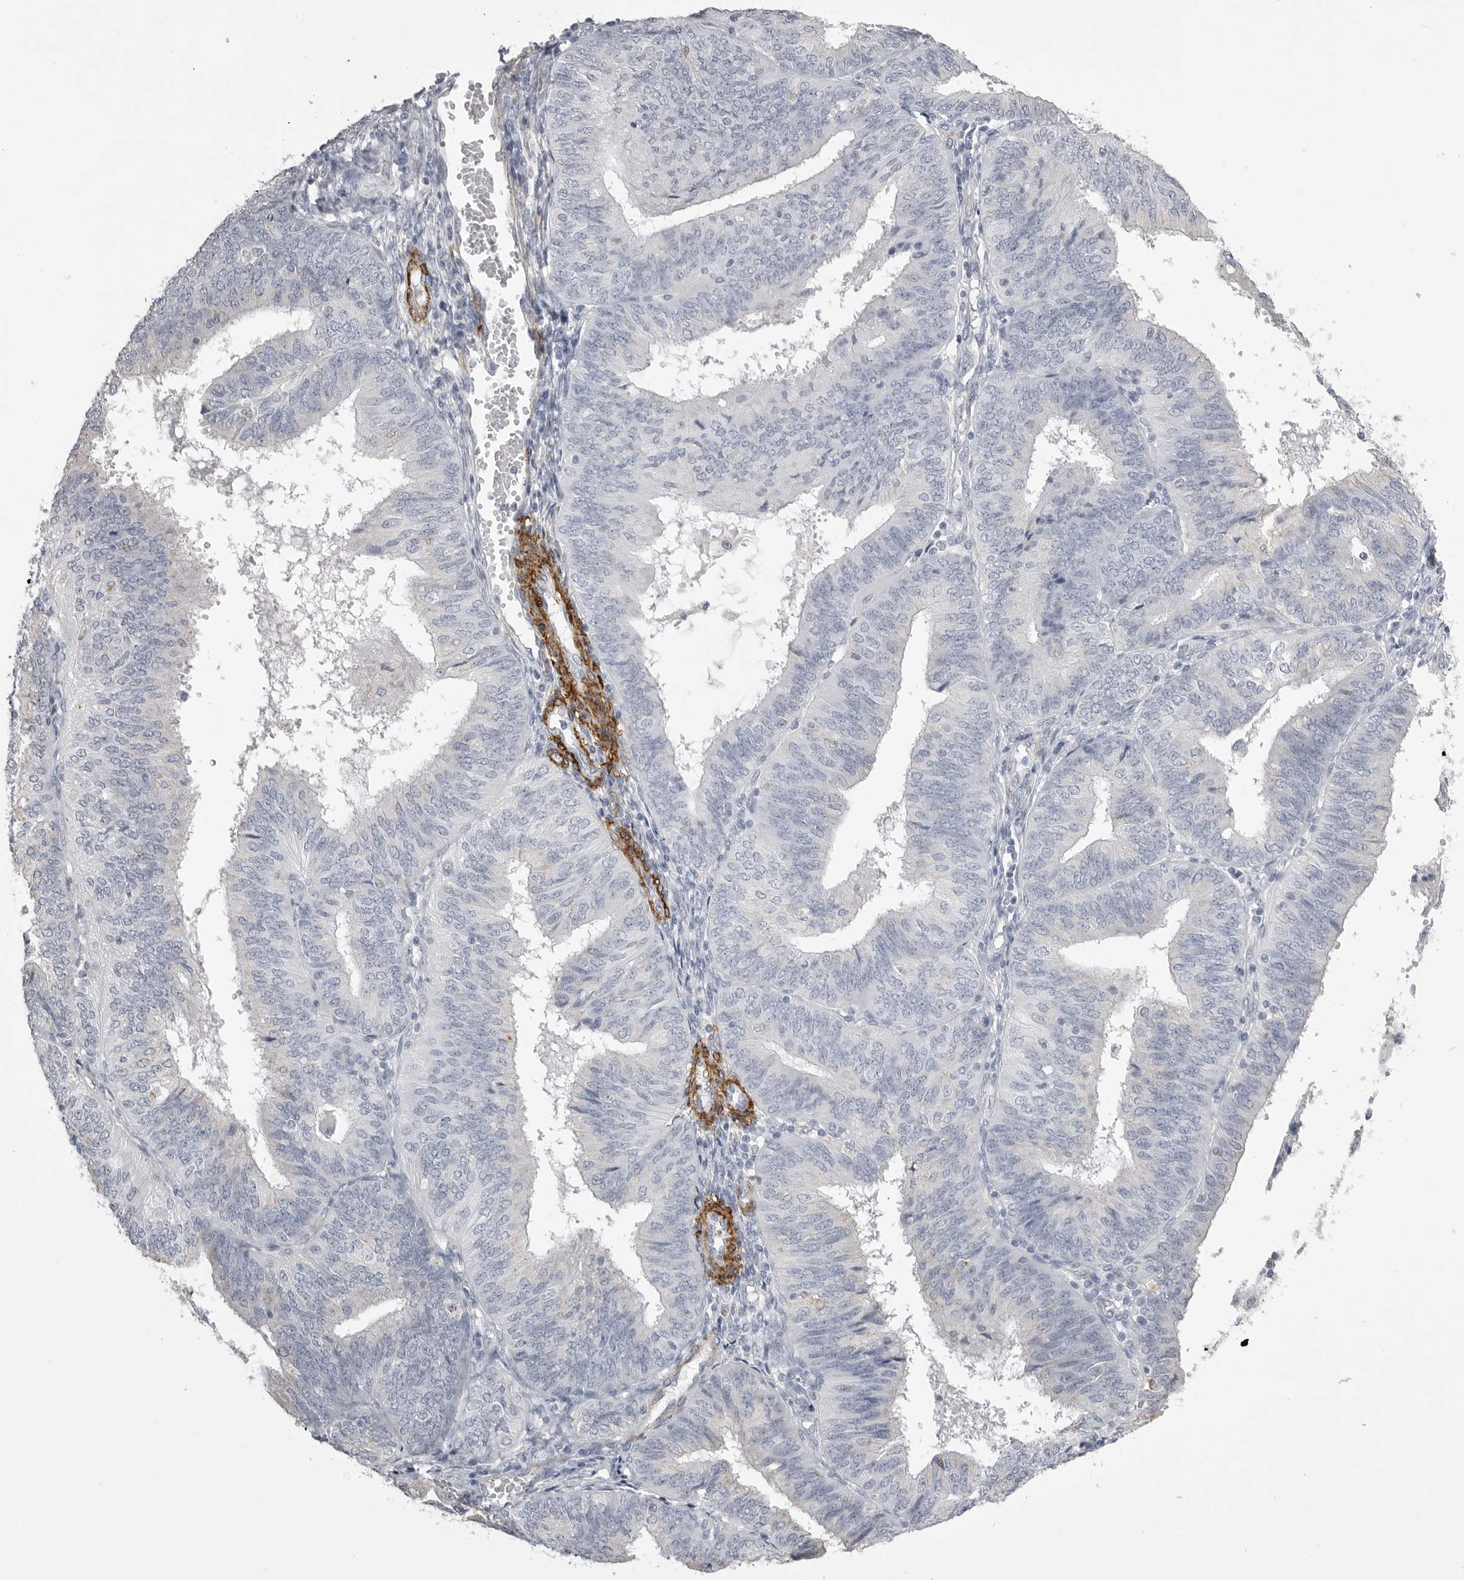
{"staining": {"intensity": "negative", "quantity": "none", "location": "none"}, "tissue": "endometrial cancer", "cell_type": "Tumor cells", "image_type": "cancer", "snomed": [{"axis": "morphology", "description": "Adenocarcinoma, NOS"}, {"axis": "topography", "description": "Endometrium"}], "caption": "Tumor cells are negative for brown protein staining in adenocarcinoma (endometrial).", "gene": "AOC3", "patient": {"sex": "female", "age": 58}}